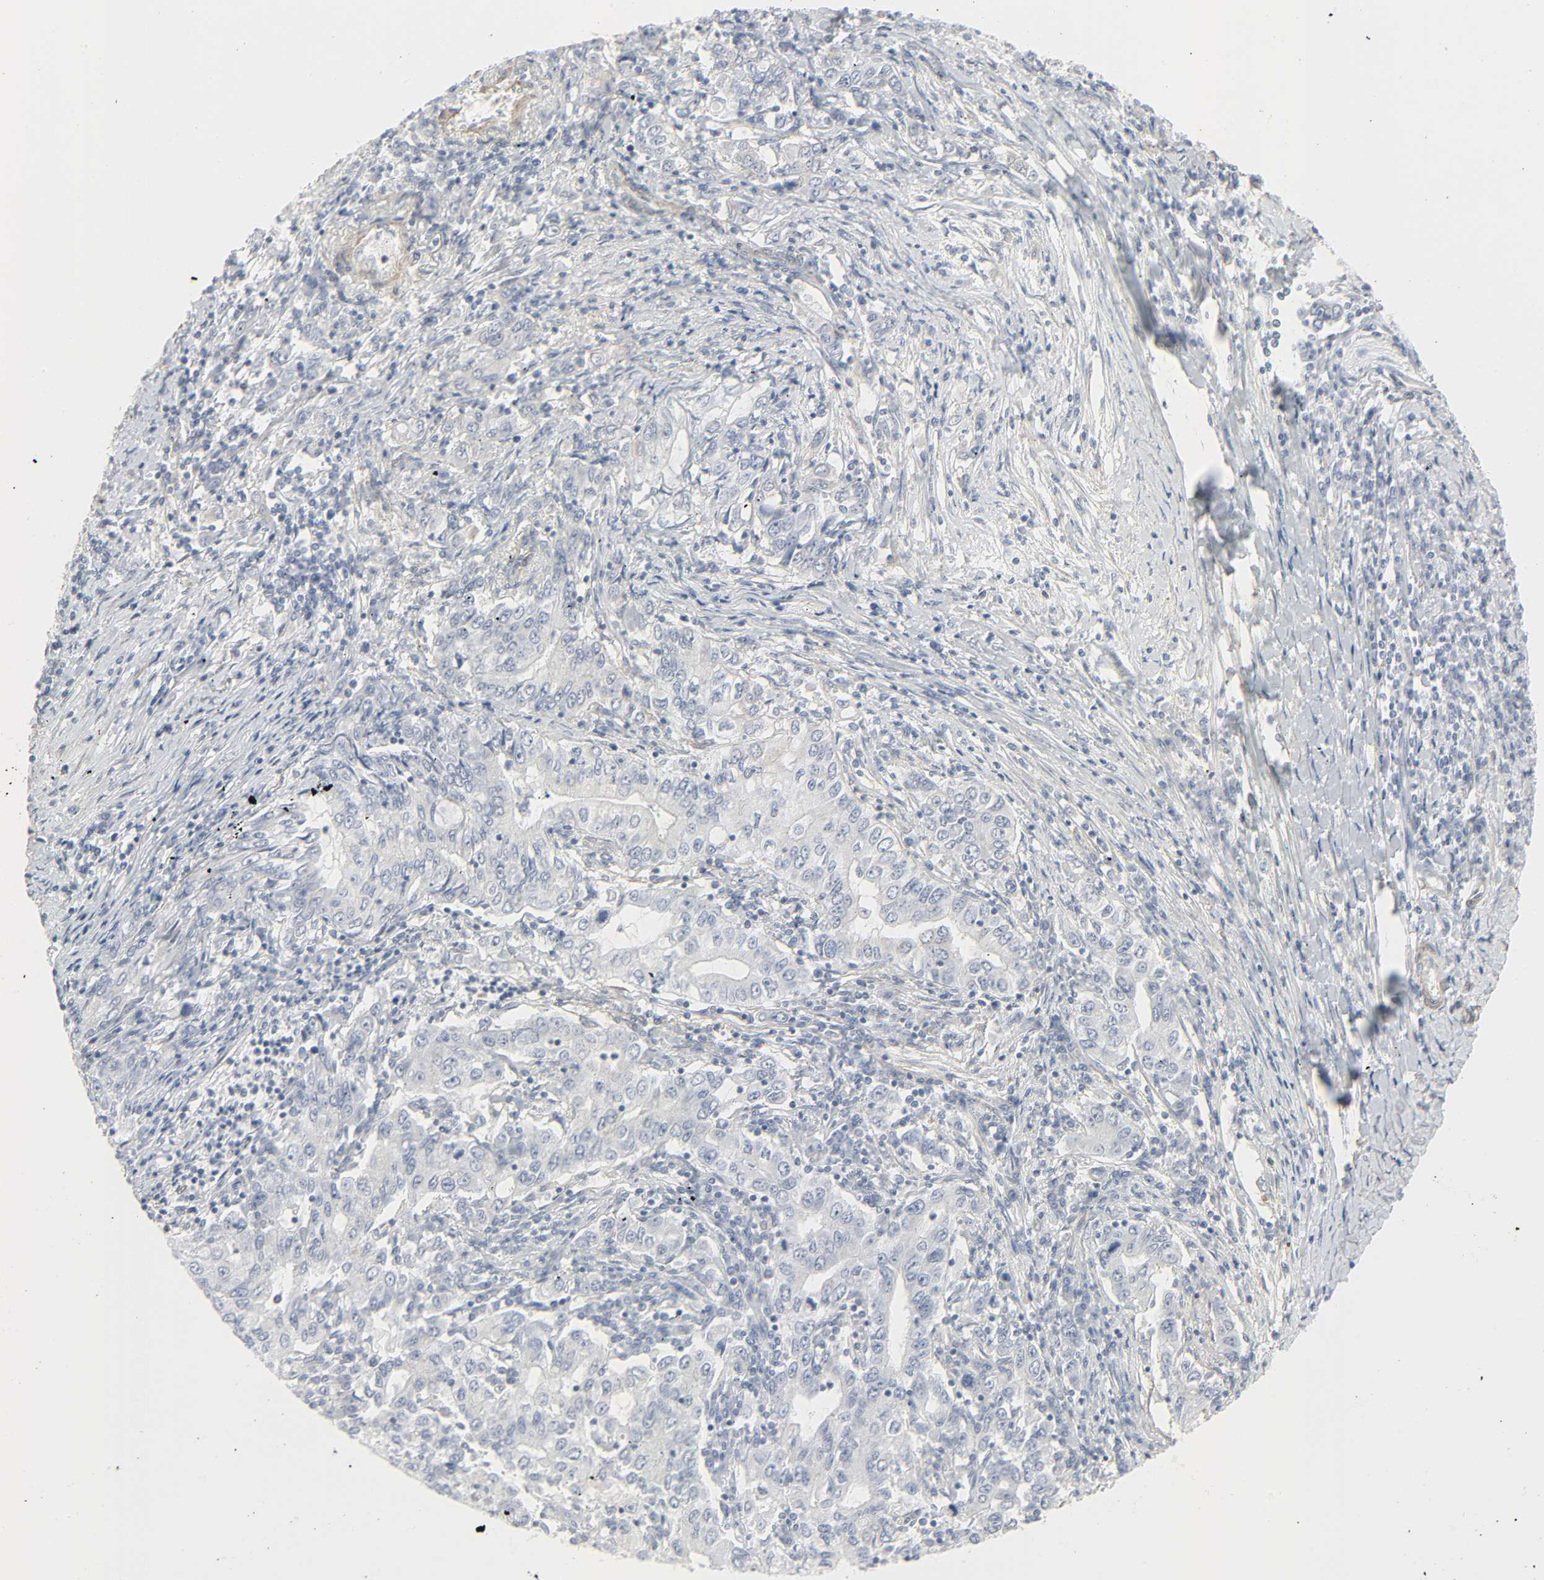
{"staining": {"intensity": "negative", "quantity": "none", "location": "none"}, "tissue": "stomach cancer", "cell_type": "Tumor cells", "image_type": "cancer", "snomed": [{"axis": "morphology", "description": "Adenocarcinoma, NOS"}, {"axis": "topography", "description": "Stomach, lower"}], "caption": "Stomach adenocarcinoma was stained to show a protein in brown. There is no significant positivity in tumor cells. Brightfield microscopy of IHC stained with DAB (3,3'-diaminobenzidine) (brown) and hematoxylin (blue), captured at high magnification.", "gene": "ZBTB16", "patient": {"sex": "female", "age": 72}}